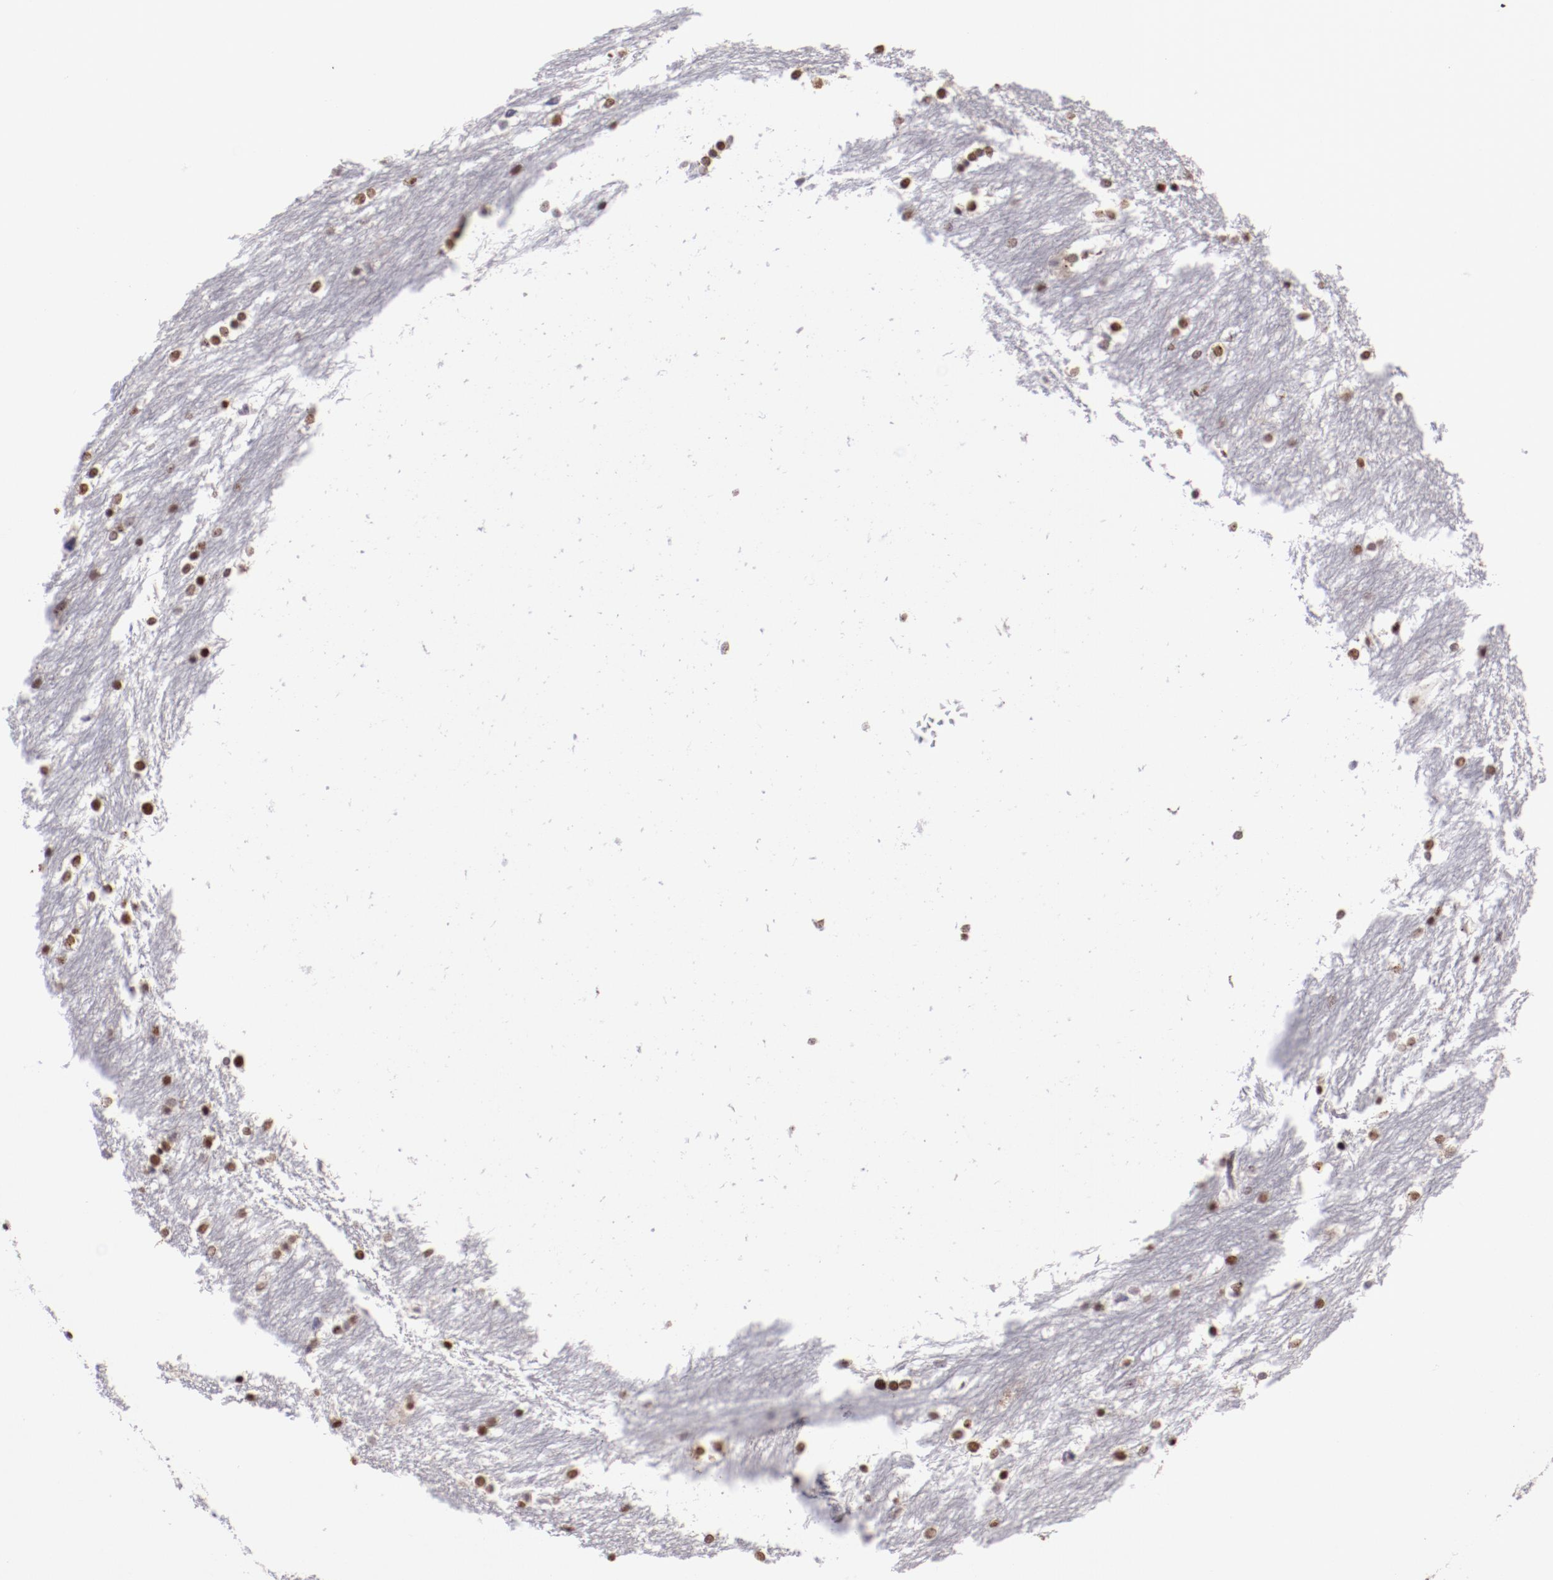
{"staining": {"intensity": "moderate", "quantity": "25%-75%", "location": "nuclear"}, "tissue": "caudate", "cell_type": "Glial cells", "image_type": "normal", "snomed": [{"axis": "morphology", "description": "Normal tissue, NOS"}, {"axis": "topography", "description": "Lateral ventricle wall"}], "caption": "Immunohistochemistry of benign human caudate reveals medium levels of moderate nuclear positivity in about 25%-75% of glial cells.", "gene": "DDX24", "patient": {"sex": "female", "age": 19}}